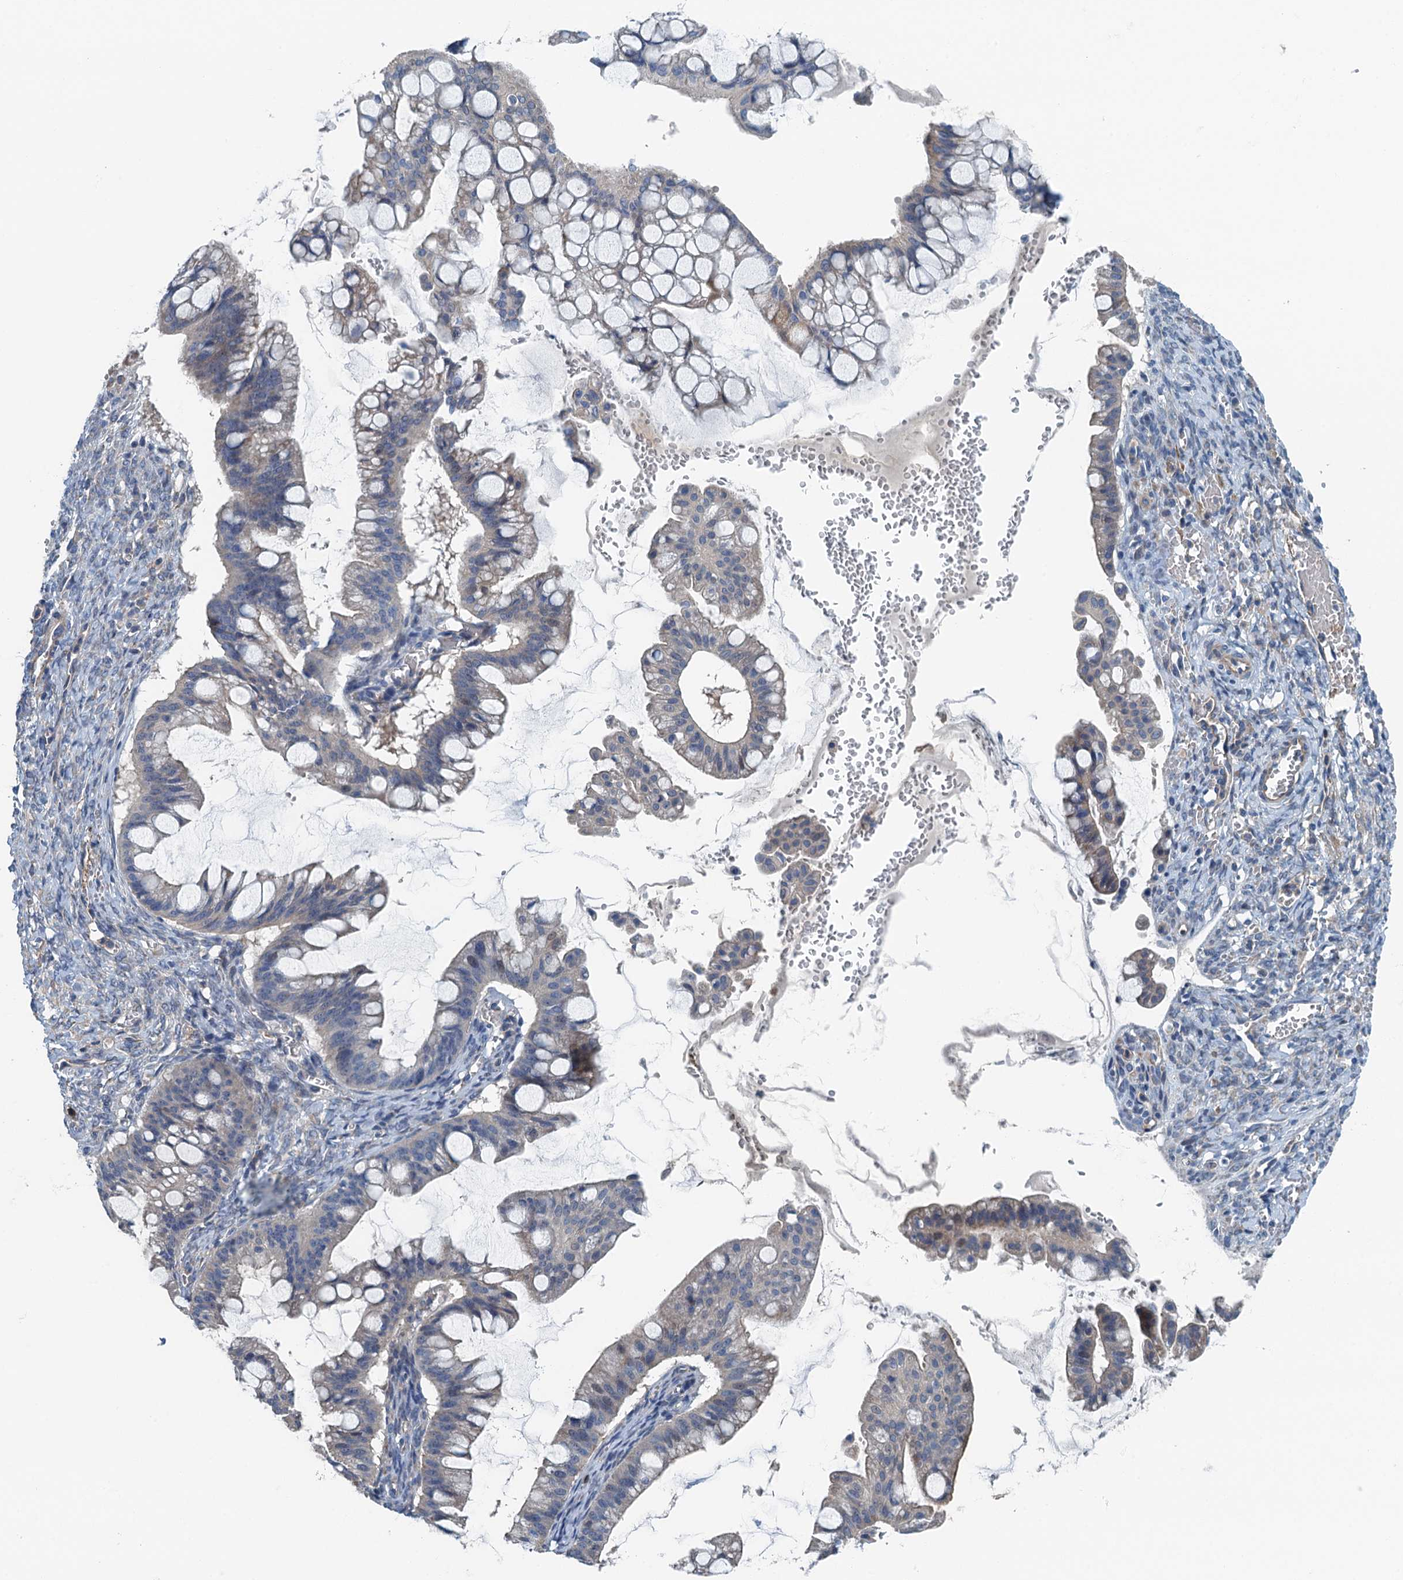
{"staining": {"intensity": "negative", "quantity": "none", "location": "none"}, "tissue": "ovarian cancer", "cell_type": "Tumor cells", "image_type": "cancer", "snomed": [{"axis": "morphology", "description": "Cystadenocarcinoma, mucinous, NOS"}, {"axis": "topography", "description": "Ovary"}], "caption": "A high-resolution histopathology image shows IHC staining of ovarian cancer (mucinous cystadenocarcinoma), which demonstrates no significant staining in tumor cells.", "gene": "PPP1R14D", "patient": {"sex": "female", "age": 73}}